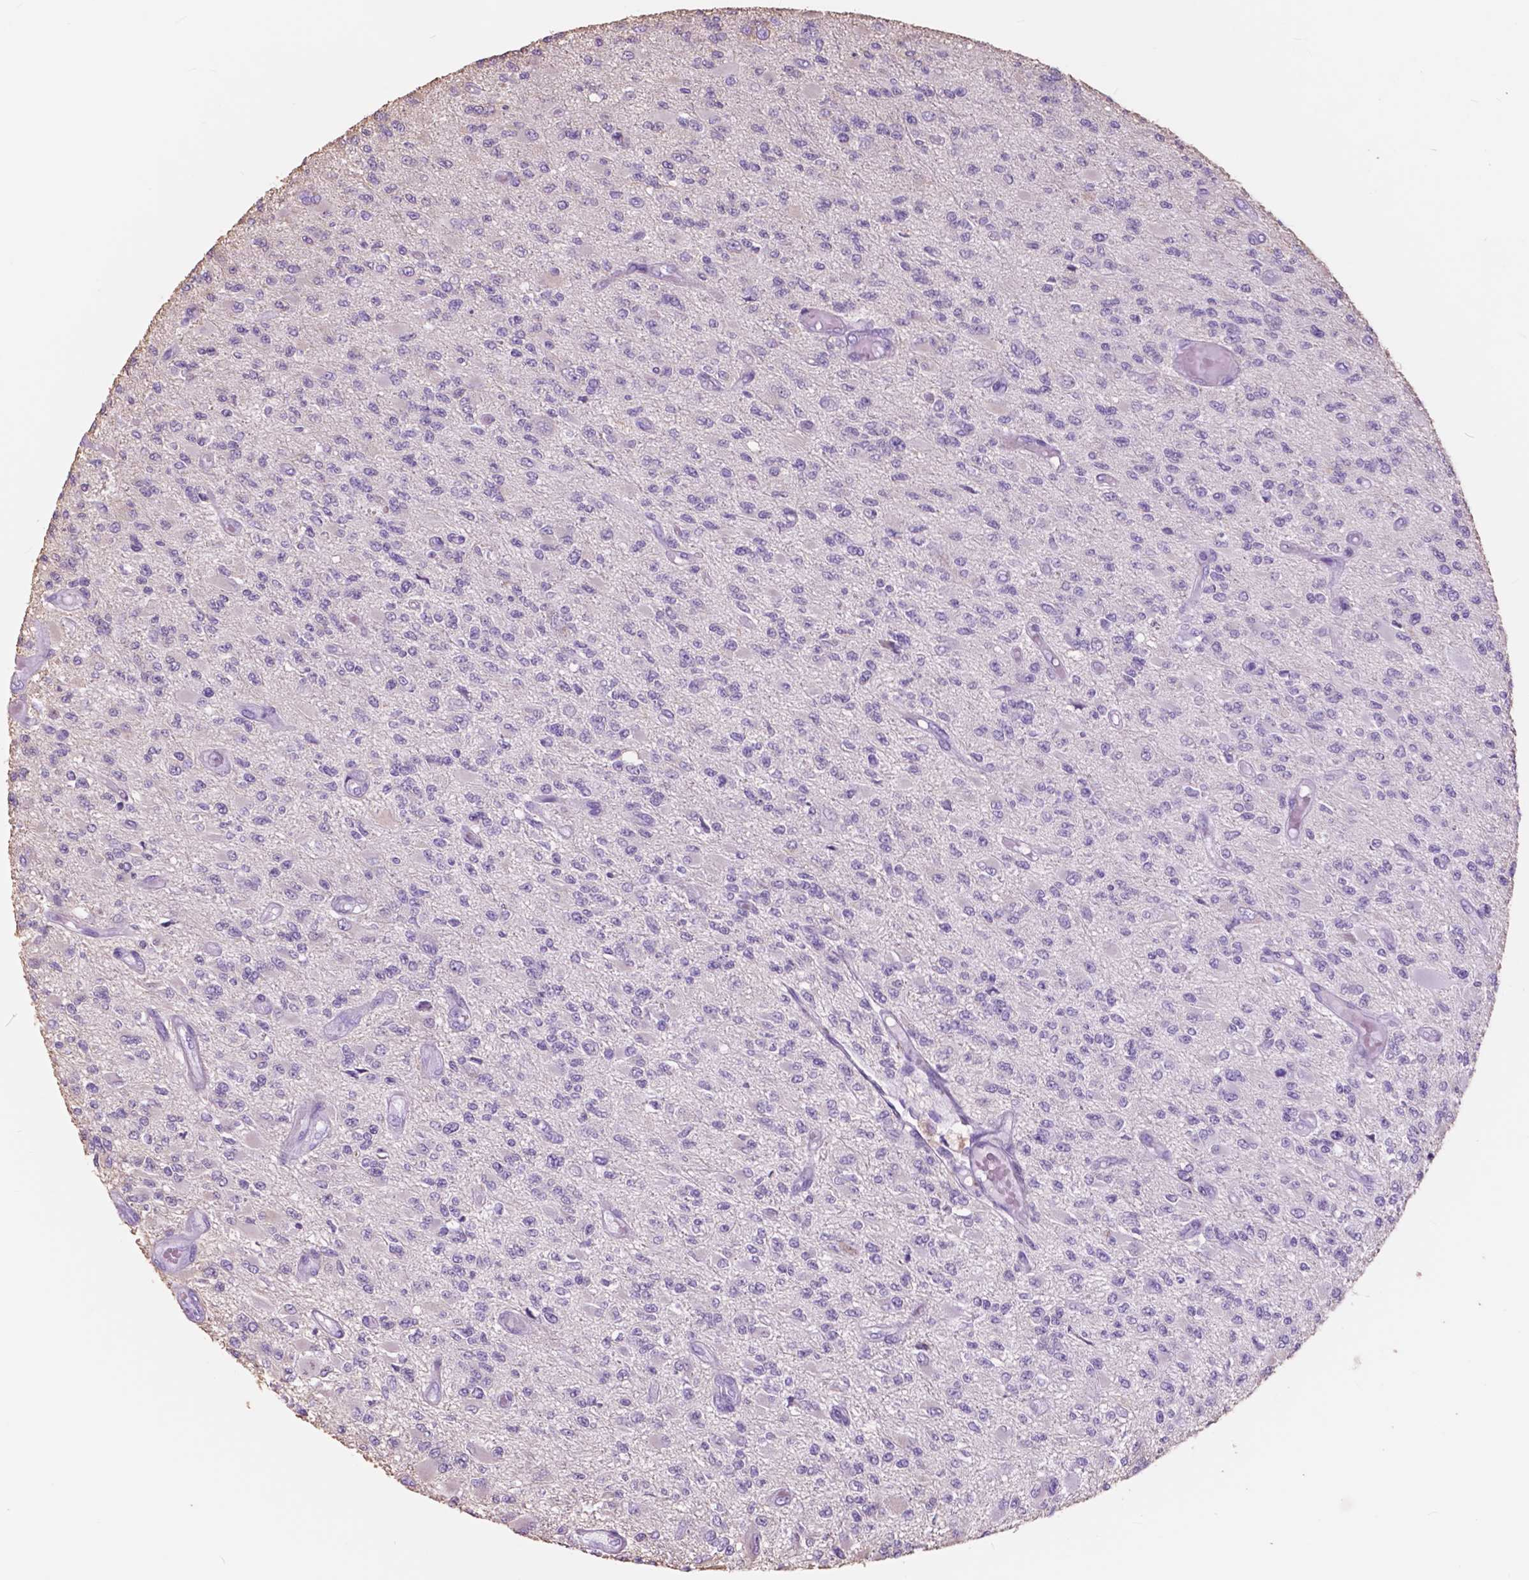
{"staining": {"intensity": "negative", "quantity": "none", "location": "none"}, "tissue": "glioma", "cell_type": "Tumor cells", "image_type": "cancer", "snomed": [{"axis": "morphology", "description": "Glioma, malignant, High grade"}, {"axis": "topography", "description": "Brain"}], "caption": "Tumor cells are negative for protein expression in human malignant high-grade glioma.", "gene": "FXYD2", "patient": {"sex": "female", "age": 63}}